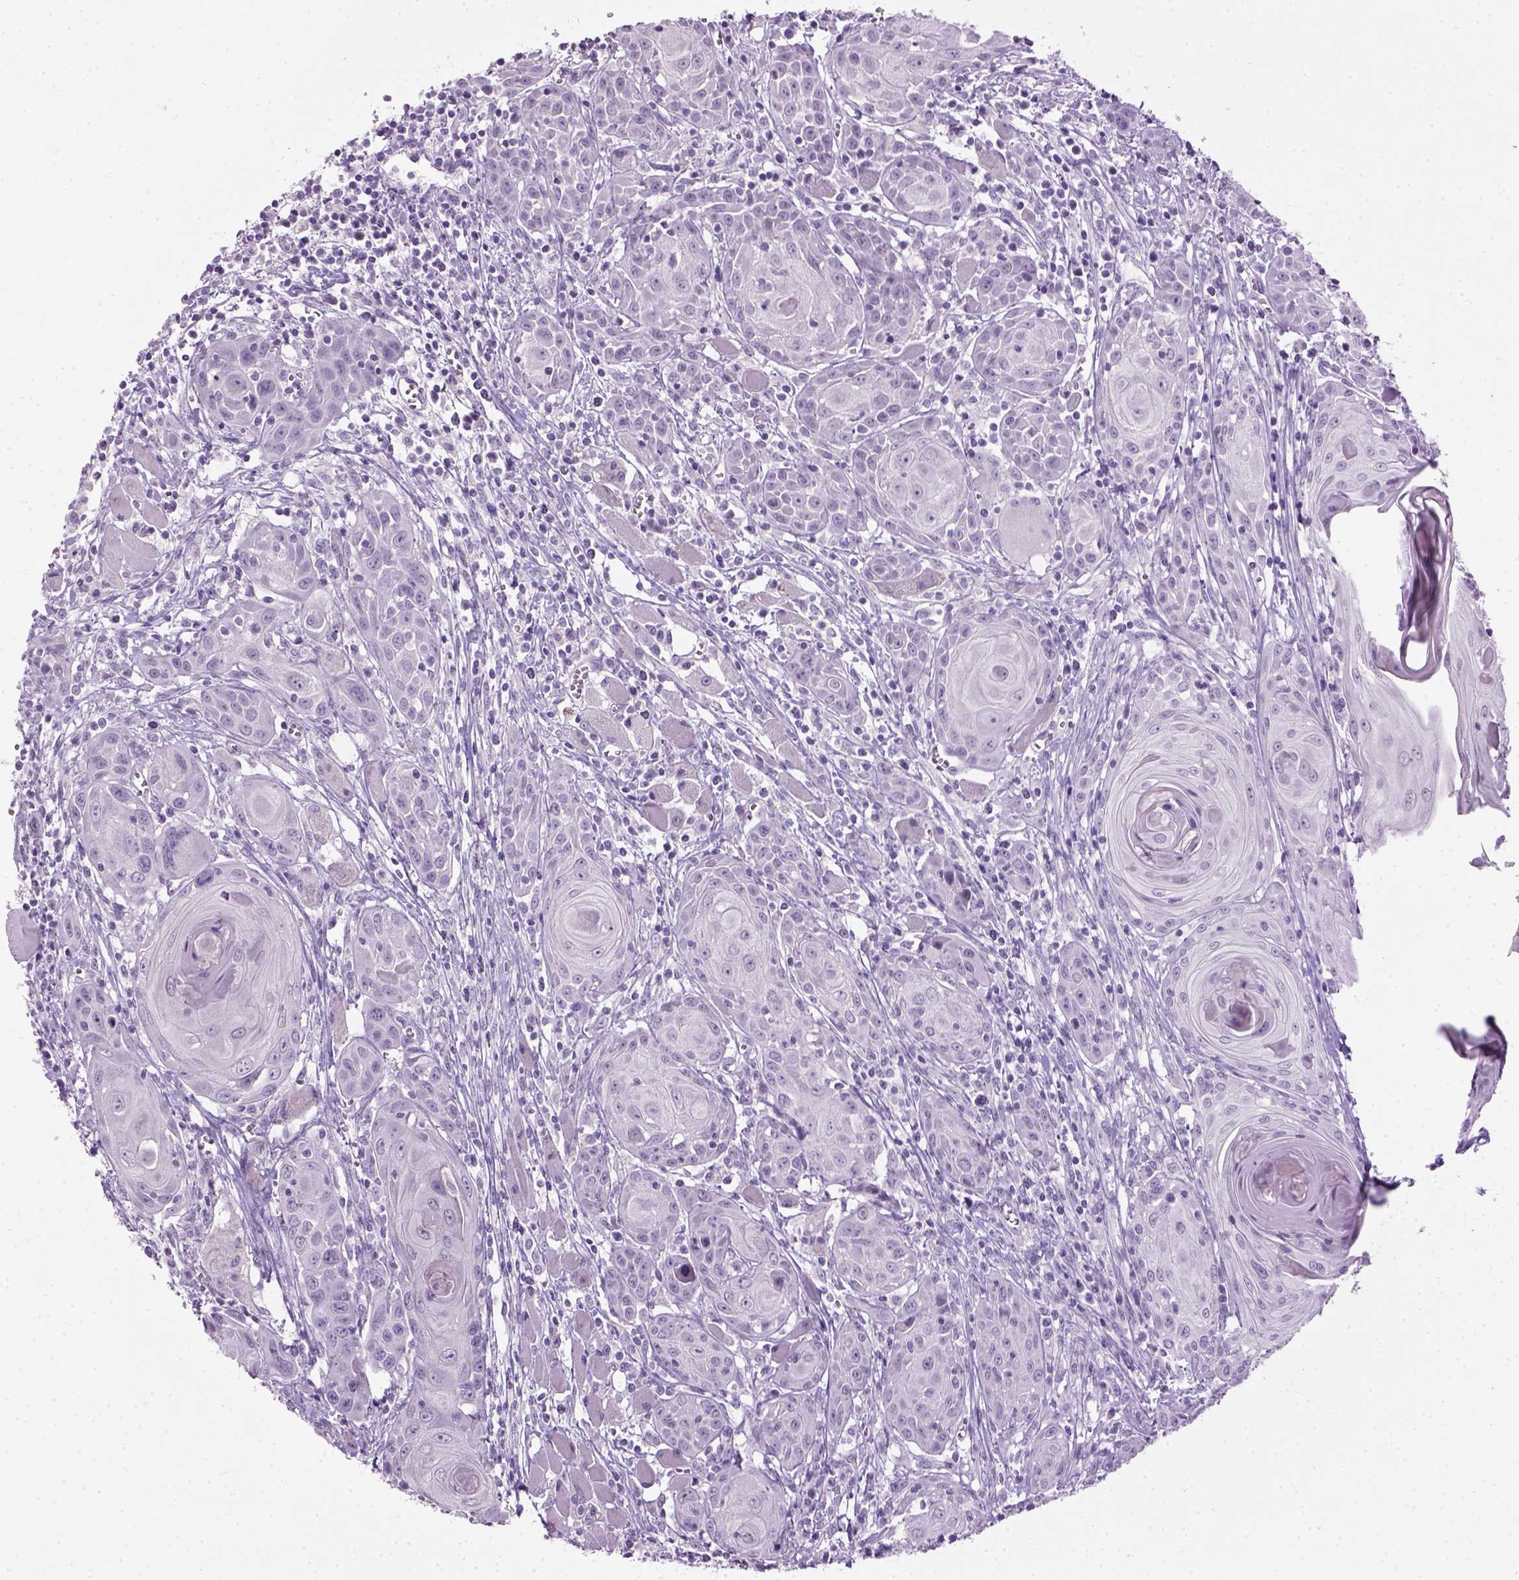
{"staining": {"intensity": "negative", "quantity": "none", "location": "none"}, "tissue": "head and neck cancer", "cell_type": "Tumor cells", "image_type": "cancer", "snomed": [{"axis": "morphology", "description": "Squamous cell carcinoma, NOS"}, {"axis": "topography", "description": "Head-Neck"}], "caption": "A photomicrograph of squamous cell carcinoma (head and neck) stained for a protein demonstrates no brown staining in tumor cells.", "gene": "GABRB2", "patient": {"sex": "female", "age": 80}}